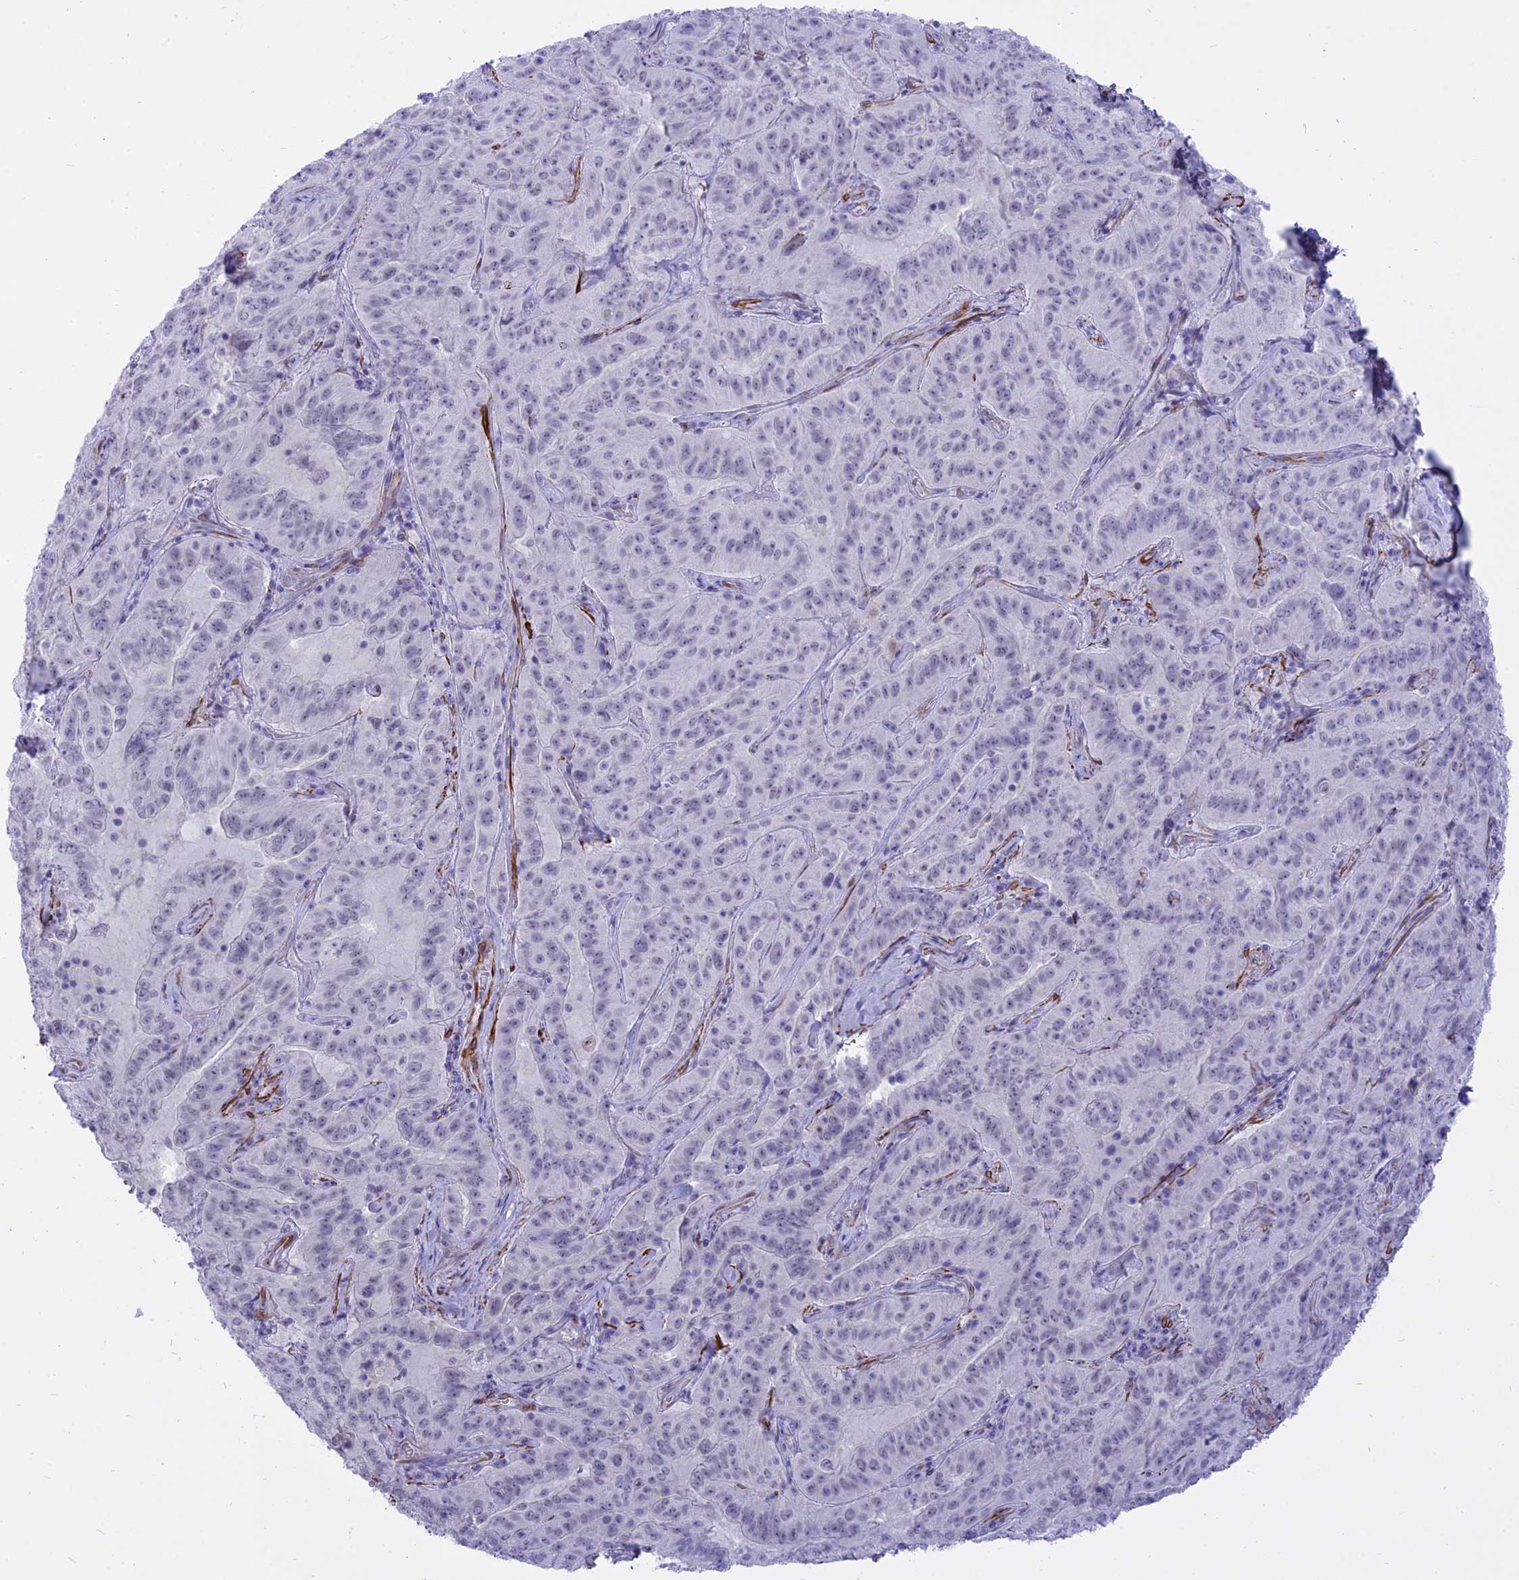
{"staining": {"intensity": "negative", "quantity": "none", "location": "none"}, "tissue": "pancreatic cancer", "cell_type": "Tumor cells", "image_type": "cancer", "snomed": [{"axis": "morphology", "description": "Adenocarcinoma, NOS"}, {"axis": "topography", "description": "Pancreas"}], "caption": "The IHC photomicrograph has no significant staining in tumor cells of adenocarcinoma (pancreatic) tissue.", "gene": "CENPV", "patient": {"sex": "male", "age": 63}}